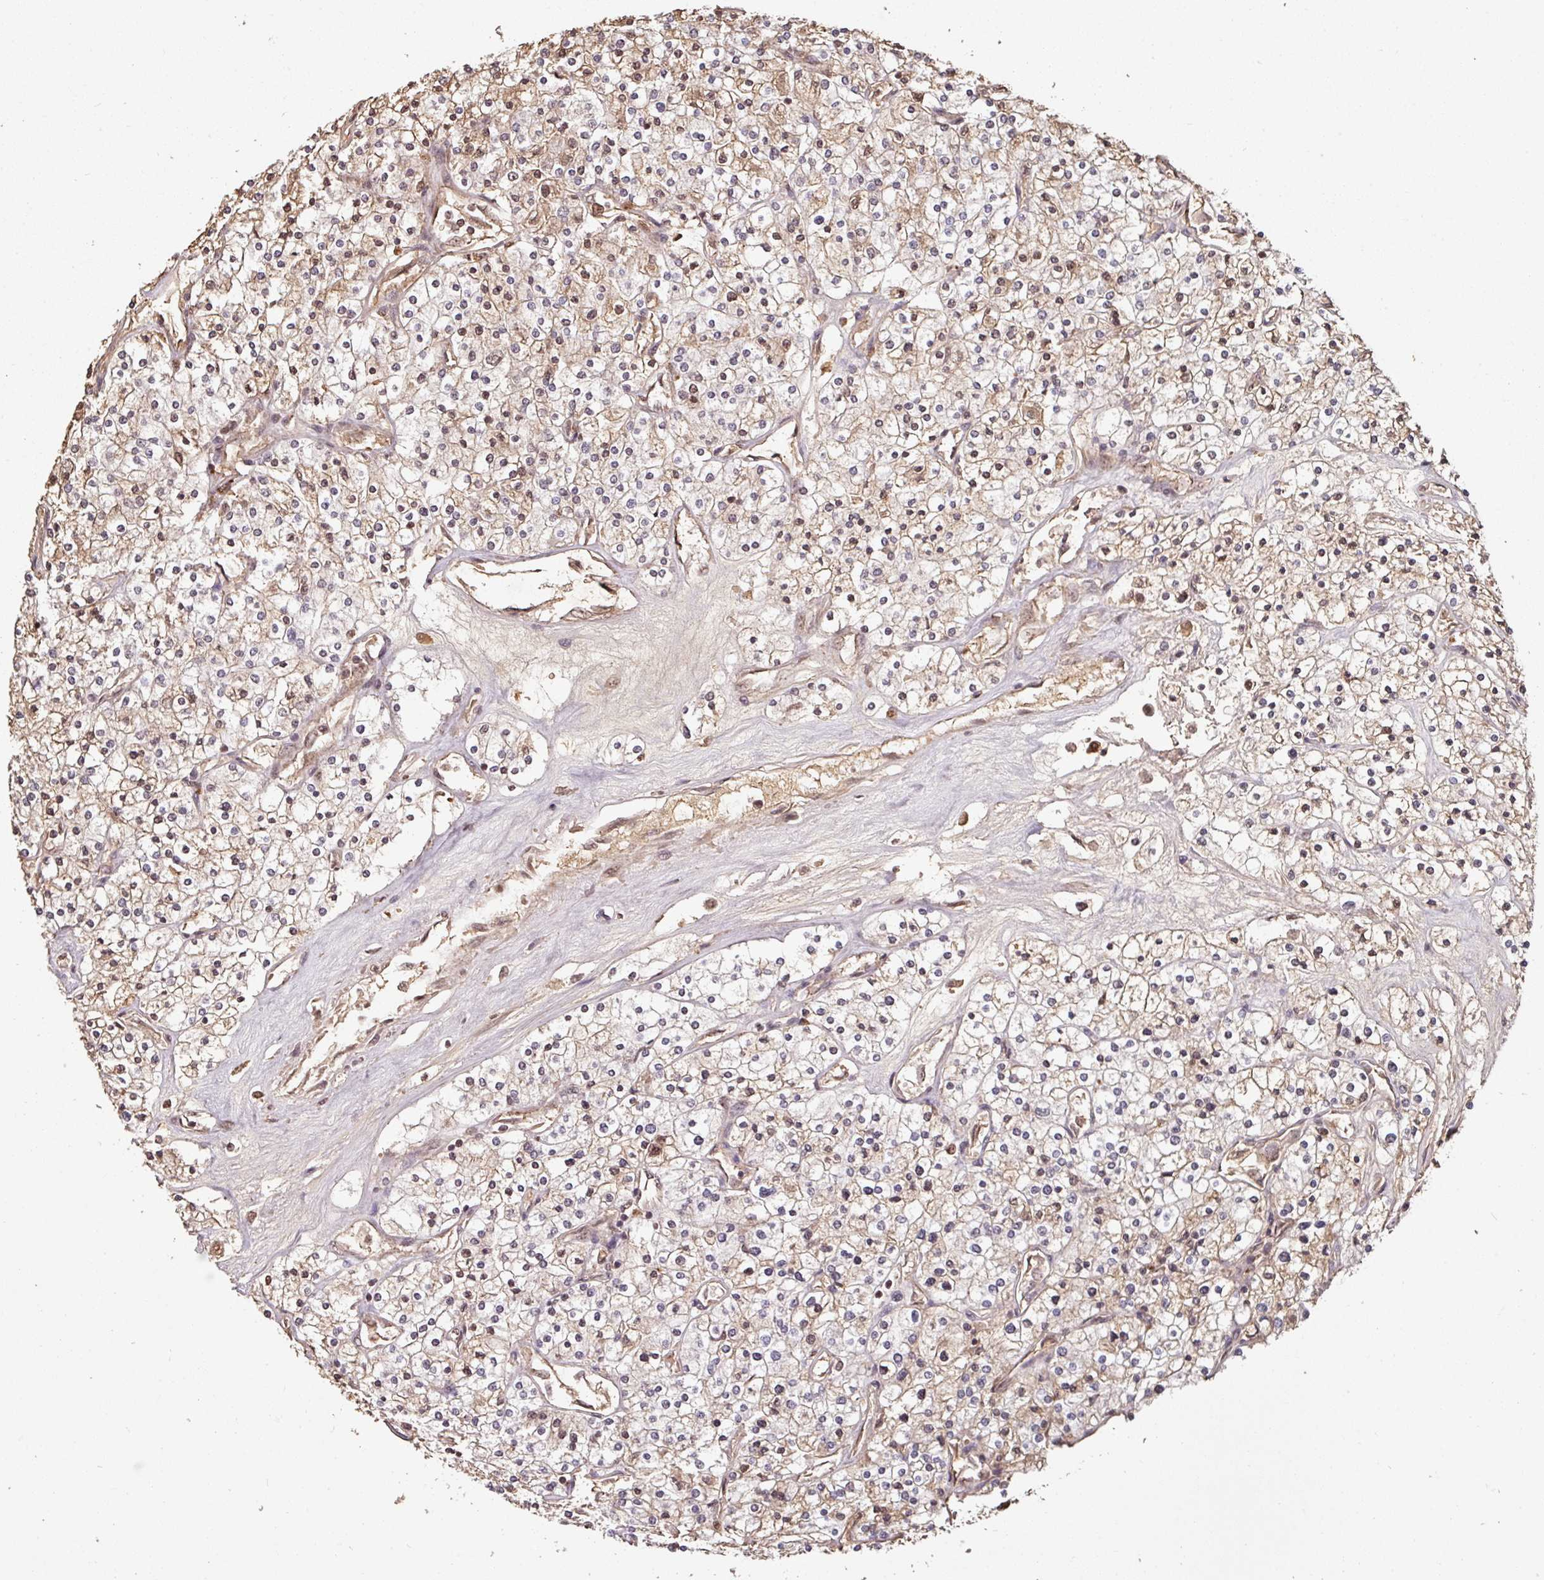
{"staining": {"intensity": "moderate", "quantity": ">75%", "location": "cytoplasmic/membranous,nuclear"}, "tissue": "renal cancer", "cell_type": "Tumor cells", "image_type": "cancer", "snomed": [{"axis": "morphology", "description": "Adenocarcinoma, NOS"}, {"axis": "topography", "description": "Kidney"}], "caption": "A brown stain shows moderate cytoplasmic/membranous and nuclear staining of a protein in human renal cancer tumor cells. The protein of interest is stained brown, and the nuclei are stained in blue (DAB IHC with brightfield microscopy, high magnification).", "gene": "POLD1", "patient": {"sex": "male", "age": 80}}